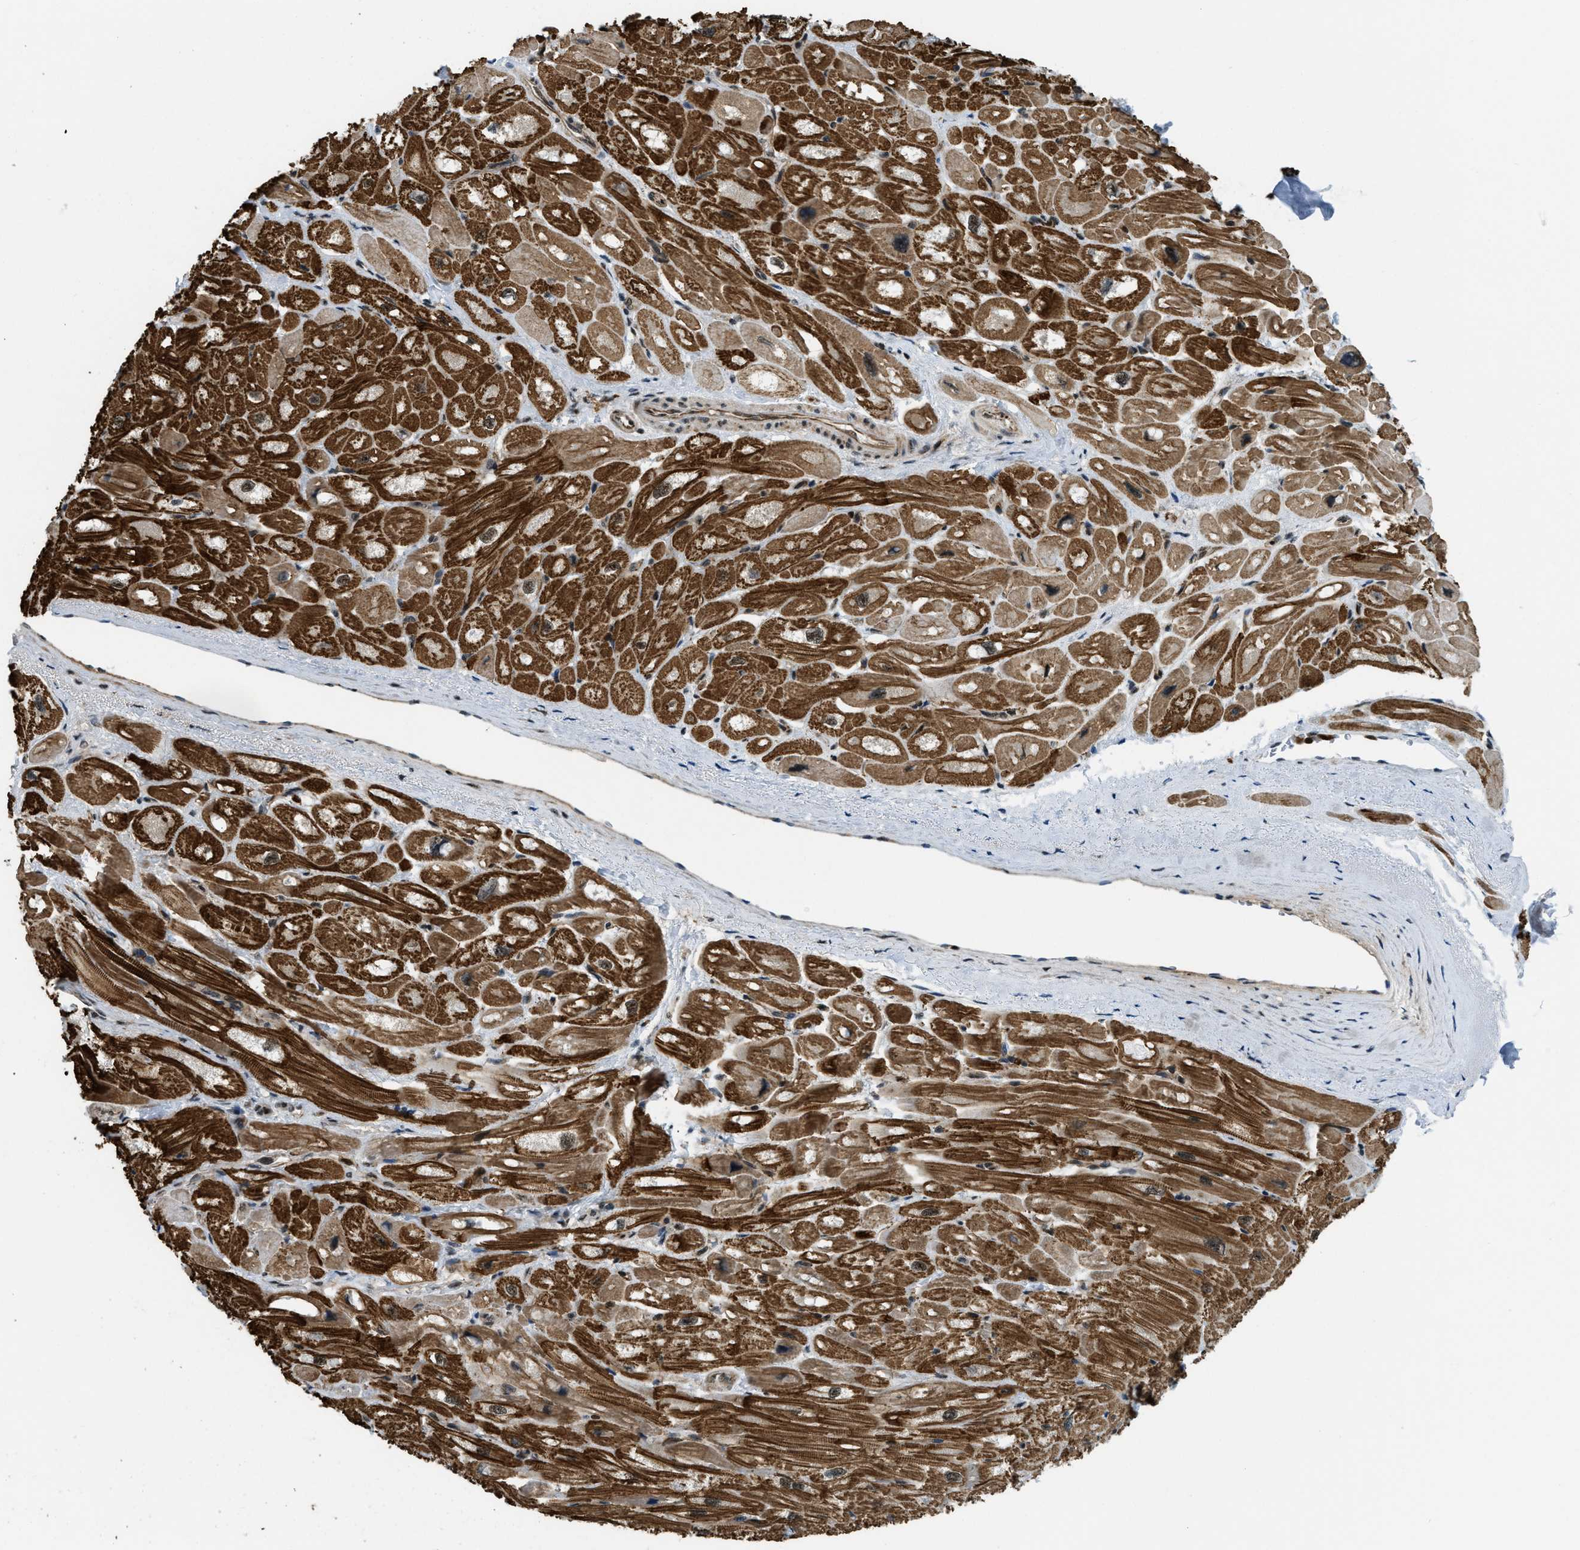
{"staining": {"intensity": "strong", "quantity": "25%-75%", "location": "cytoplasmic/membranous,nuclear"}, "tissue": "heart muscle", "cell_type": "Cardiomyocytes", "image_type": "normal", "snomed": [{"axis": "morphology", "description": "Normal tissue, NOS"}, {"axis": "topography", "description": "Heart"}], "caption": "Immunohistochemical staining of normal human heart muscle displays high levels of strong cytoplasmic/membranous,nuclear positivity in about 25%-75% of cardiomyocytes.", "gene": "E2F1", "patient": {"sex": "male", "age": 49}}